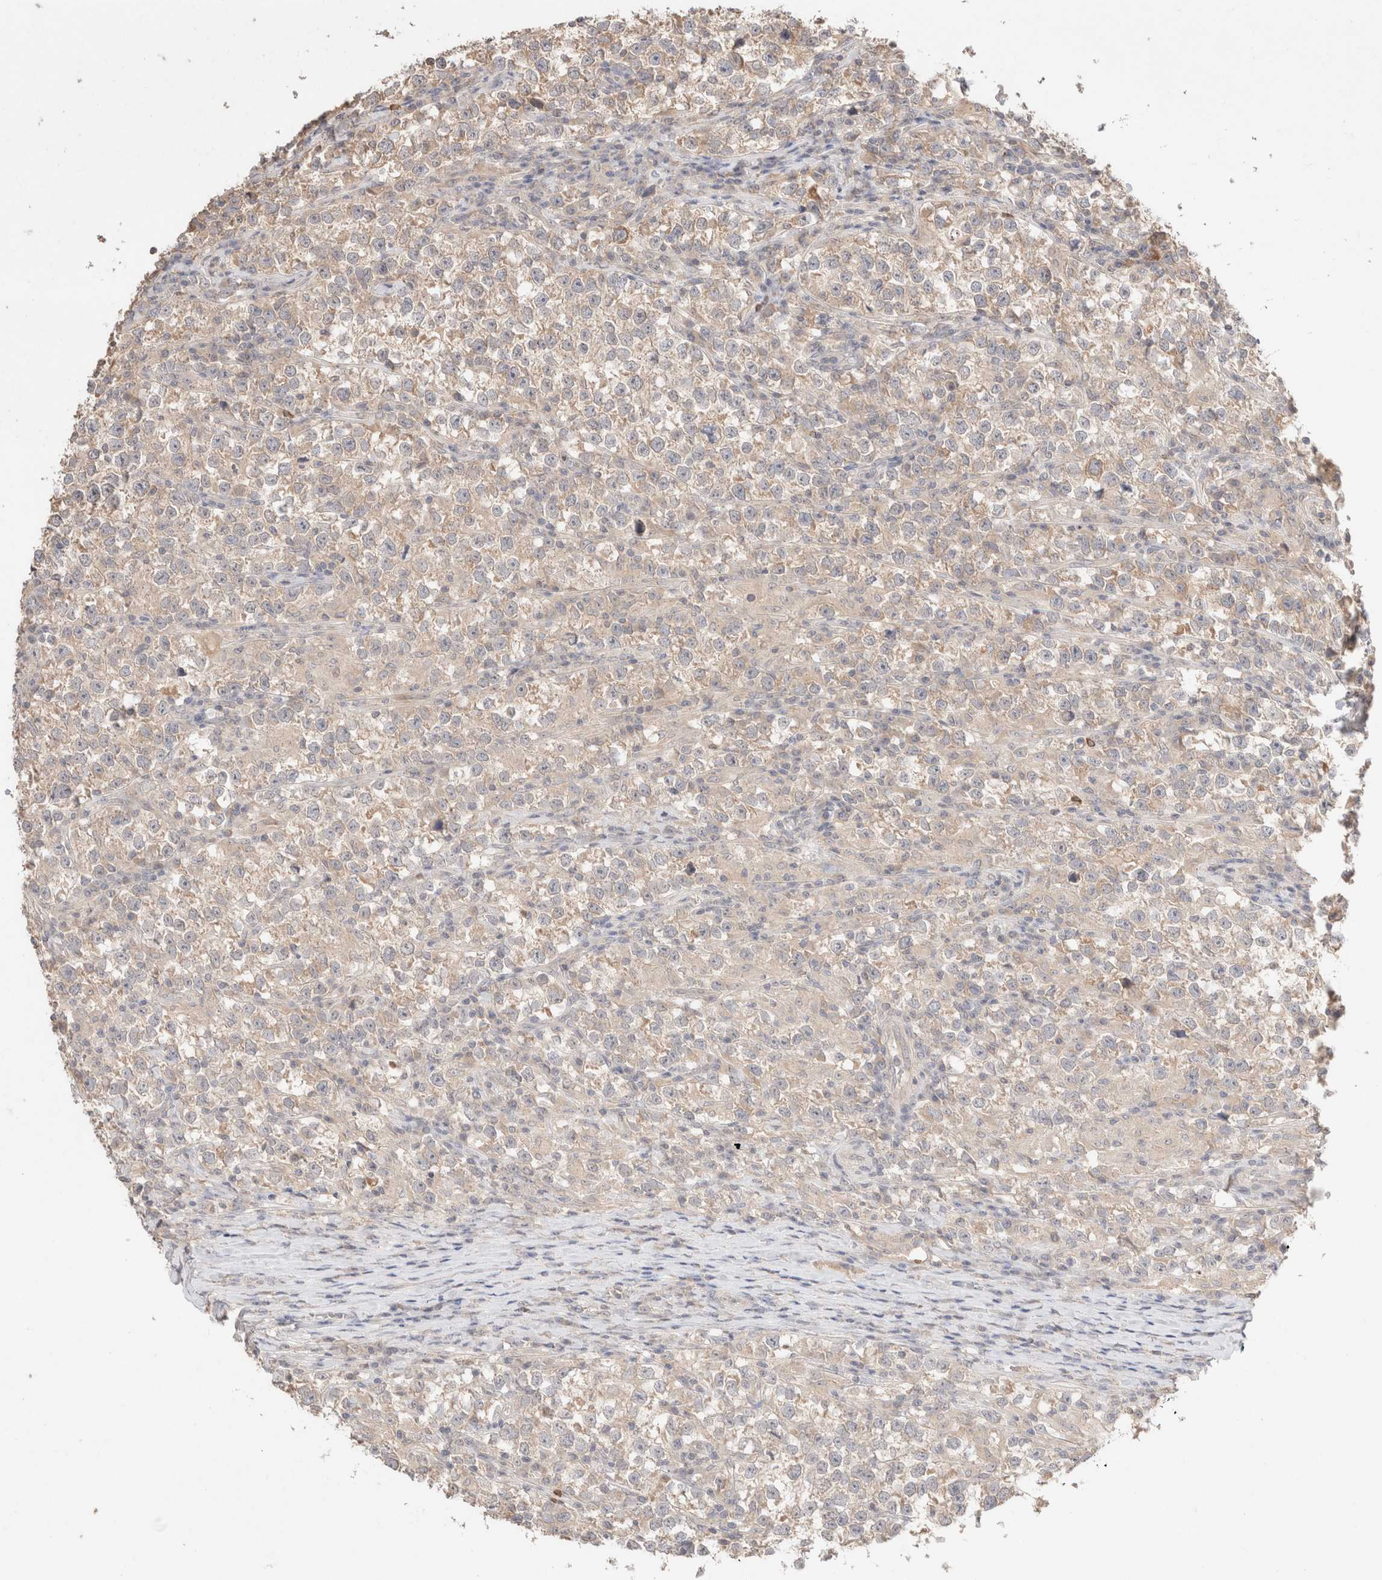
{"staining": {"intensity": "weak", "quantity": ">75%", "location": "cytoplasmic/membranous"}, "tissue": "testis cancer", "cell_type": "Tumor cells", "image_type": "cancer", "snomed": [{"axis": "morphology", "description": "Normal tissue, NOS"}, {"axis": "morphology", "description": "Seminoma, NOS"}, {"axis": "topography", "description": "Testis"}], "caption": "Testis cancer tissue displays weak cytoplasmic/membranous positivity in approximately >75% of tumor cells, visualized by immunohistochemistry.", "gene": "TRIM41", "patient": {"sex": "male", "age": 43}}